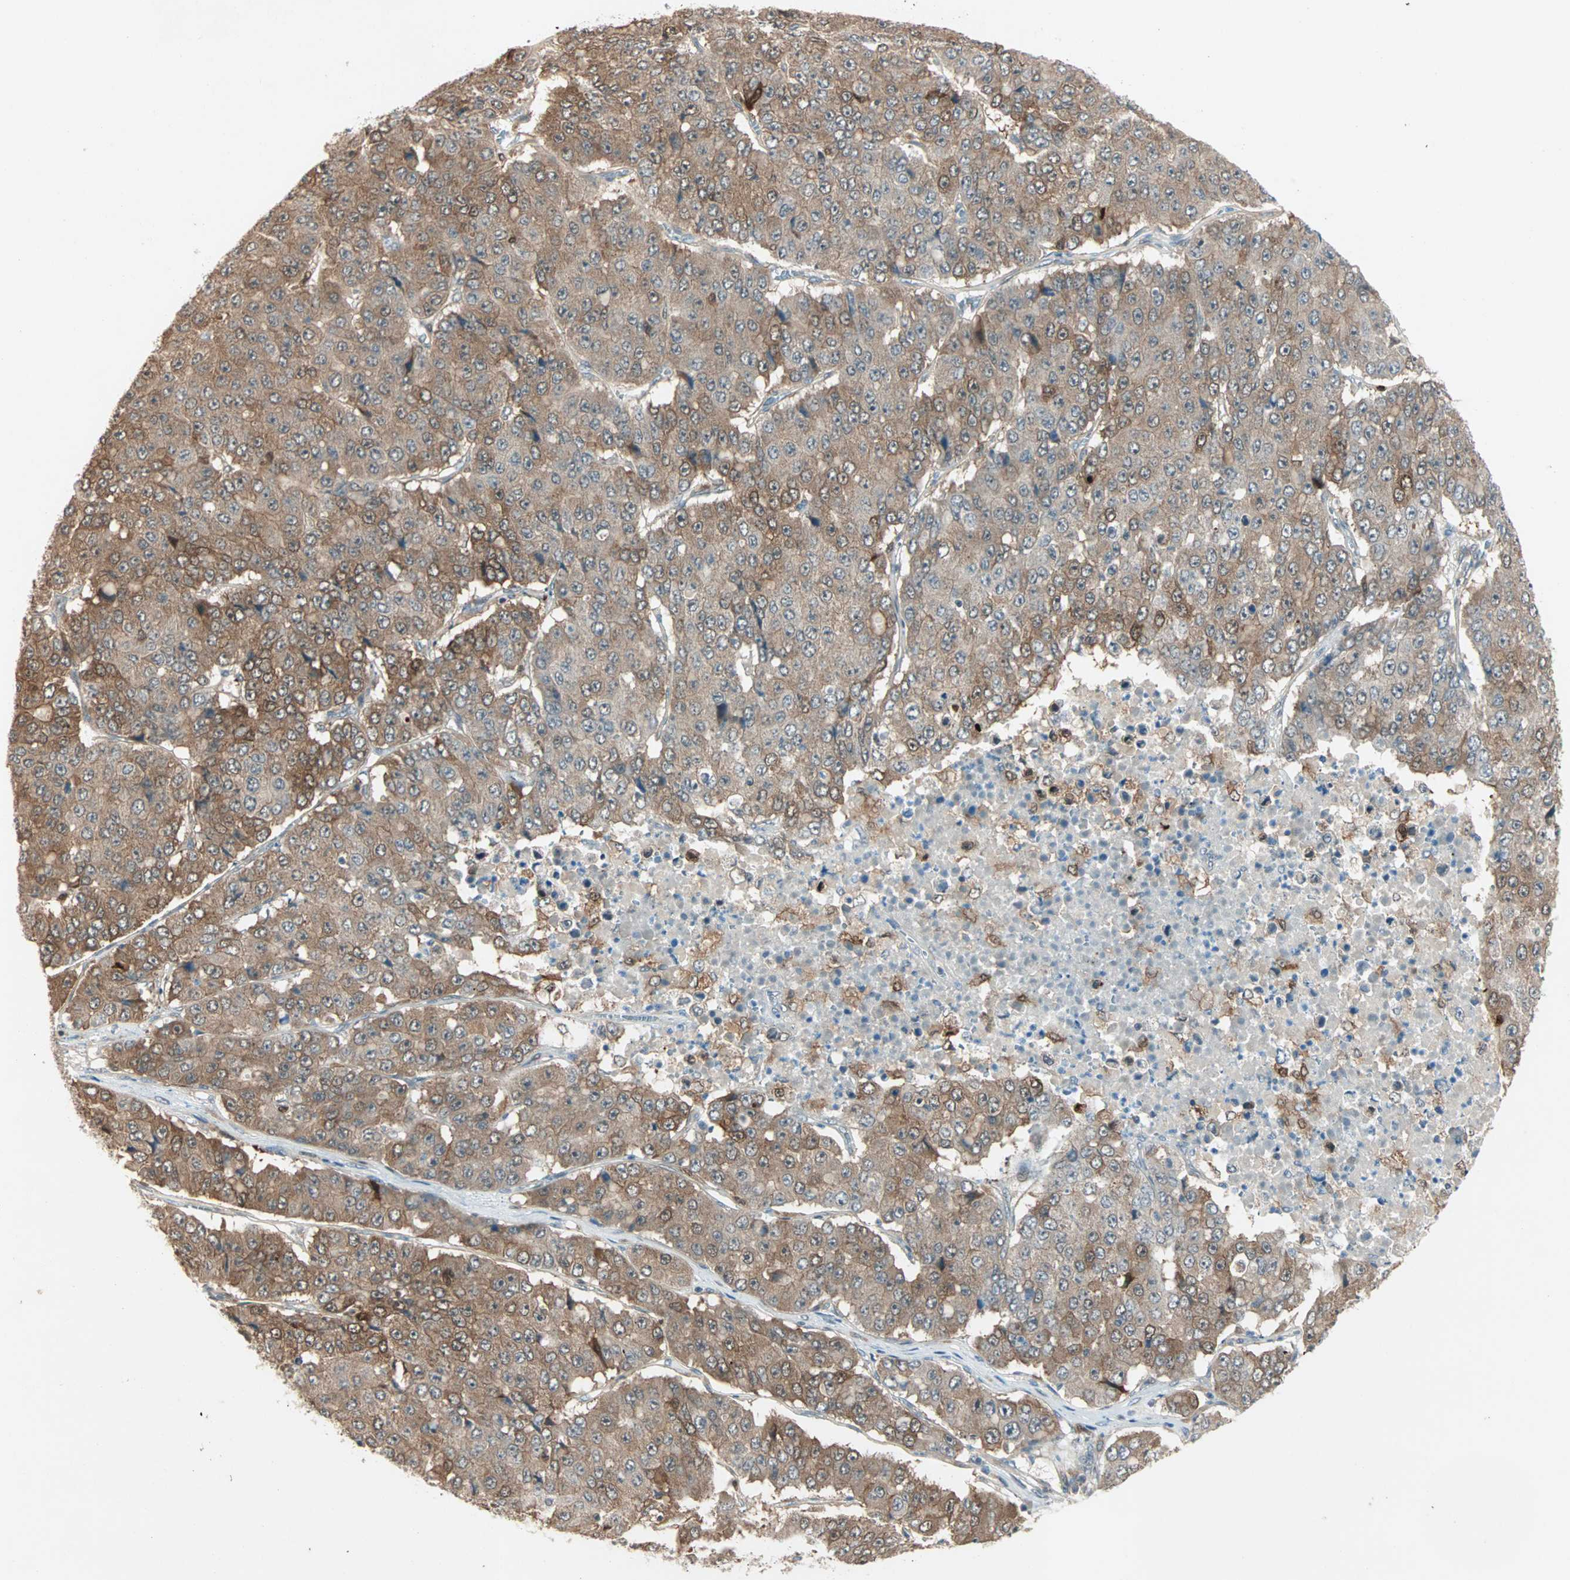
{"staining": {"intensity": "moderate", "quantity": ">75%", "location": "cytoplasmic/membranous"}, "tissue": "pancreatic cancer", "cell_type": "Tumor cells", "image_type": "cancer", "snomed": [{"axis": "morphology", "description": "Adenocarcinoma, NOS"}, {"axis": "topography", "description": "Pancreas"}], "caption": "Protein expression analysis of human adenocarcinoma (pancreatic) reveals moderate cytoplasmic/membranous positivity in approximately >75% of tumor cells.", "gene": "RTL6", "patient": {"sex": "male", "age": 50}}